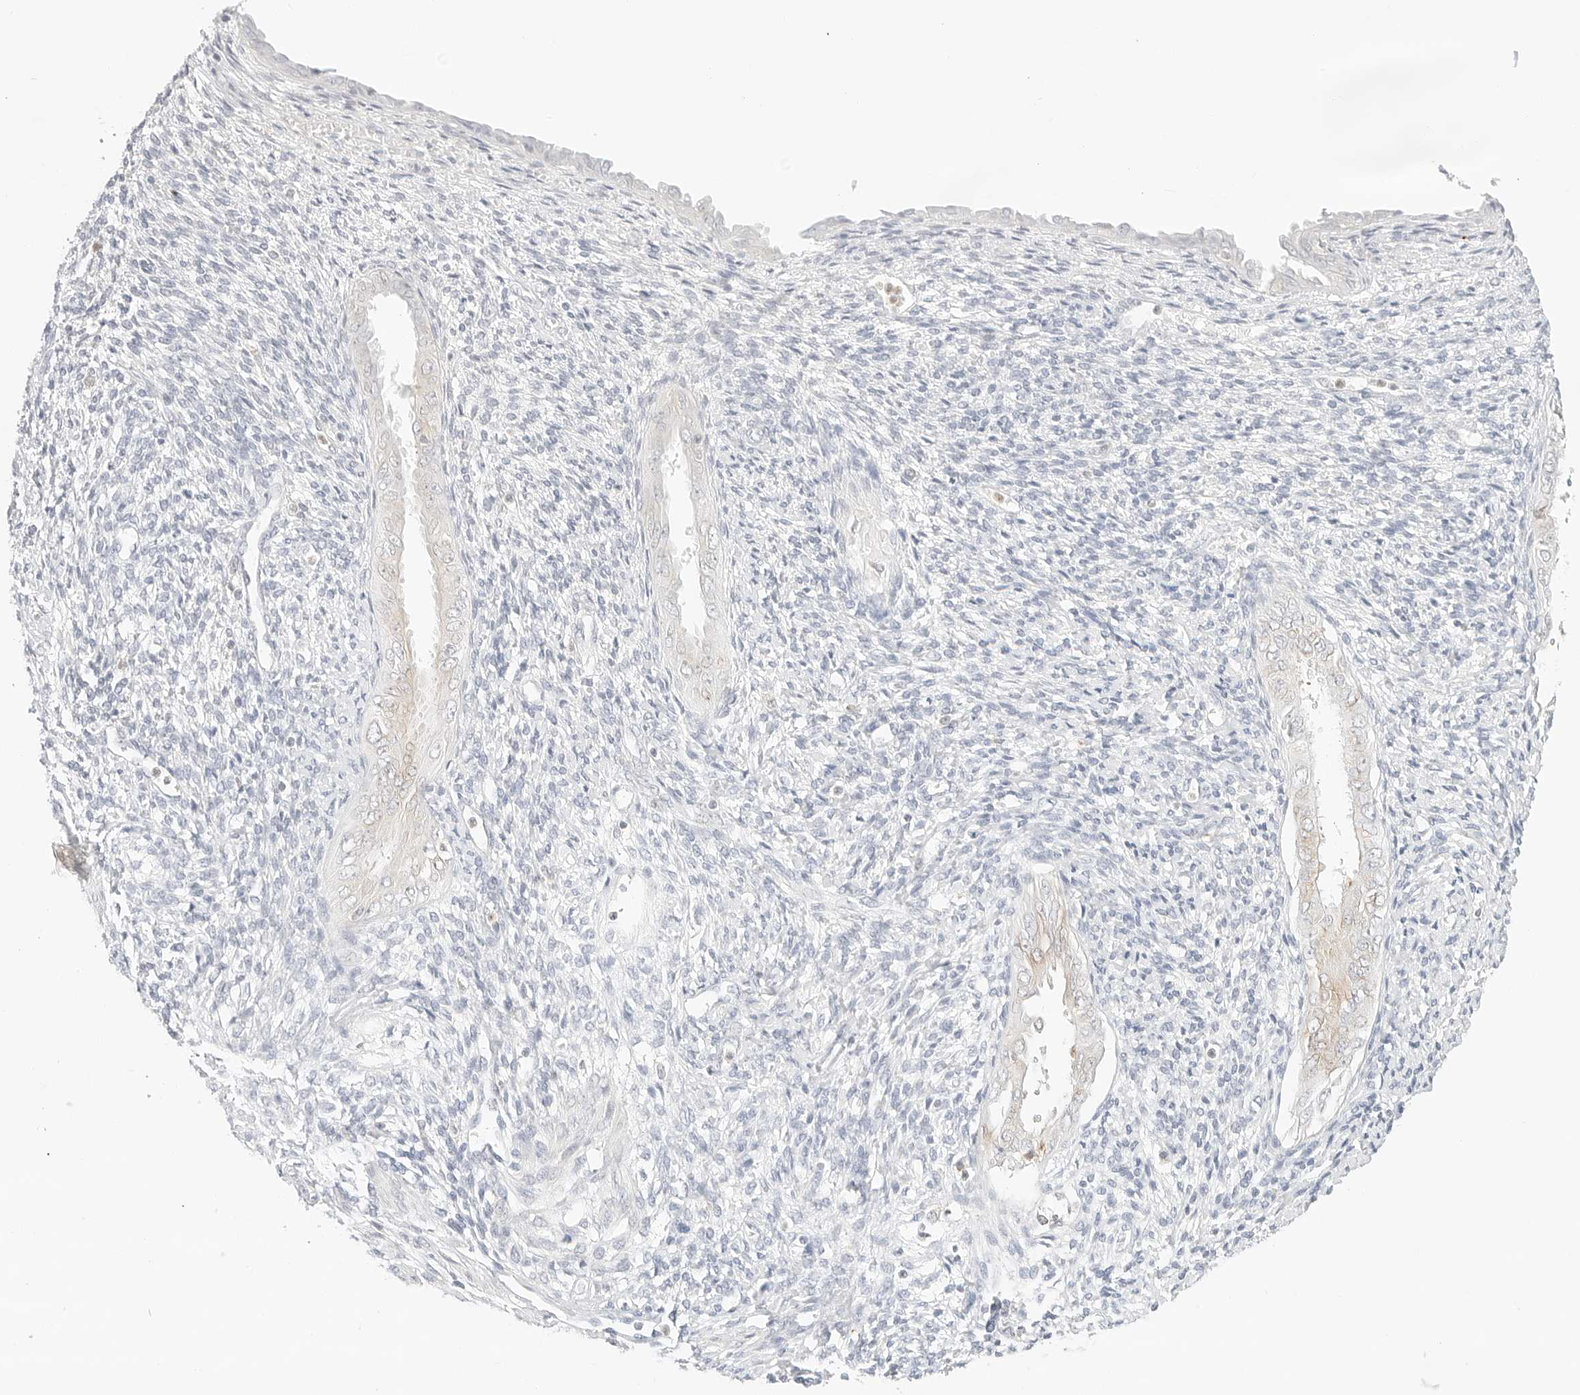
{"staining": {"intensity": "negative", "quantity": "none", "location": "none"}, "tissue": "endometrium", "cell_type": "Cells in endometrial stroma", "image_type": "normal", "snomed": [{"axis": "morphology", "description": "Normal tissue, NOS"}, {"axis": "topography", "description": "Endometrium"}], "caption": "The immunohistochemistry (IHC) image has no significant positivity in cells in endometrial stroma of endometrium.", "gene": "GNAS", "patient": {"sex": "female", "age": 66}}